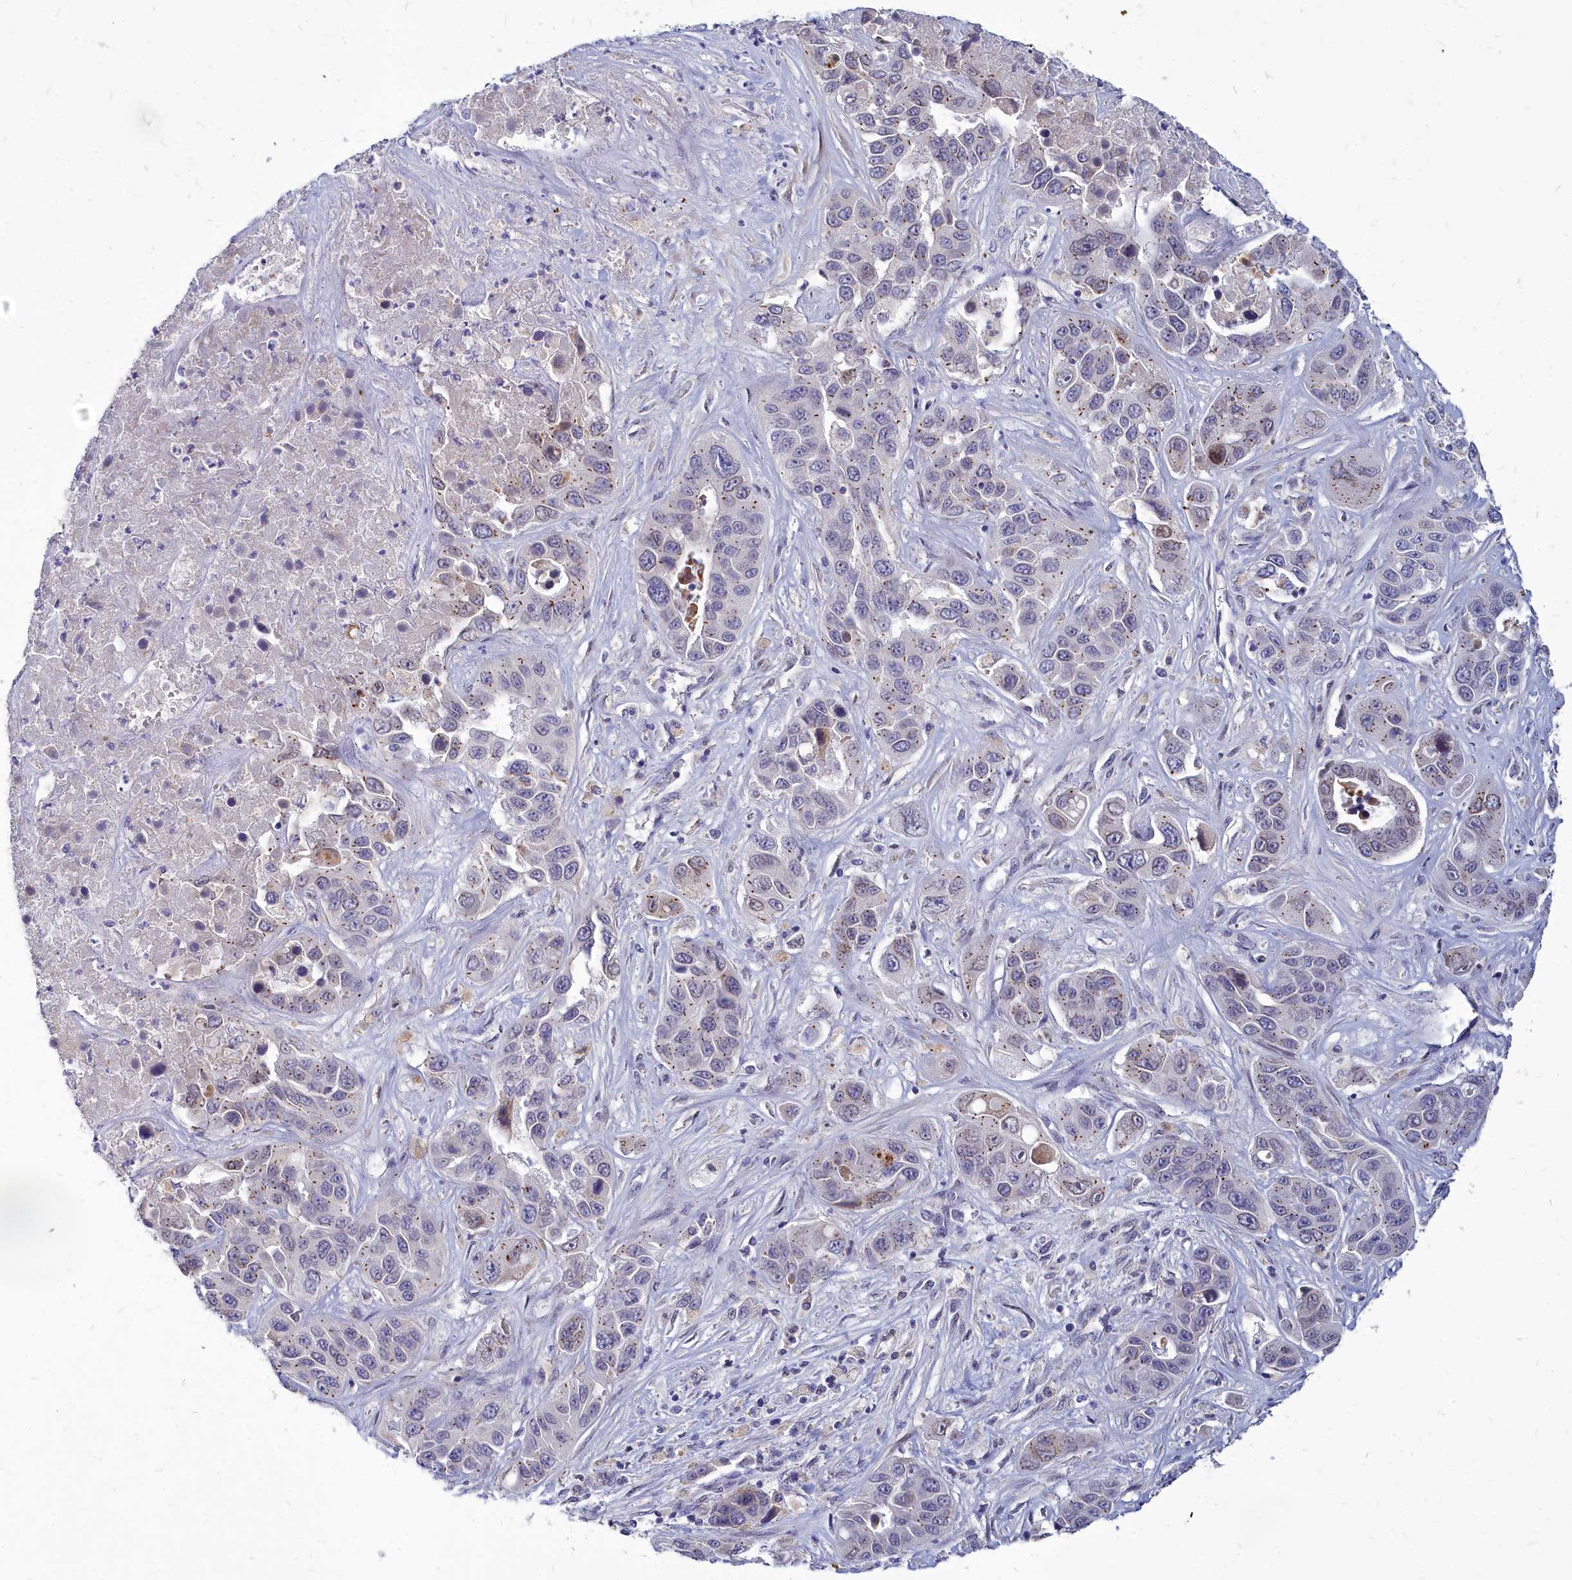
{"staining": {"intensity": "weak", "quantity": "25%-75%", "location": "cytoplasmic/membranous"}, "tissue": "liver cancer", "cell_type": "Tumor cells", "image_type": "cancer", "snomed": [{"axis": "morphology", "description": "Cholangiocarcinoma"}, {"axis": "topography", "description": "Liver"}], "caption": "Liver cancer stained with DAB (3,3'-diaminobenzidine) IHC reveals low levels of weak cytoplasmic/membranous staining in approximately 25%-75% of tumor cells.", "gene": "NOXA1", "patient": {"sex": "female", "age": 52}}